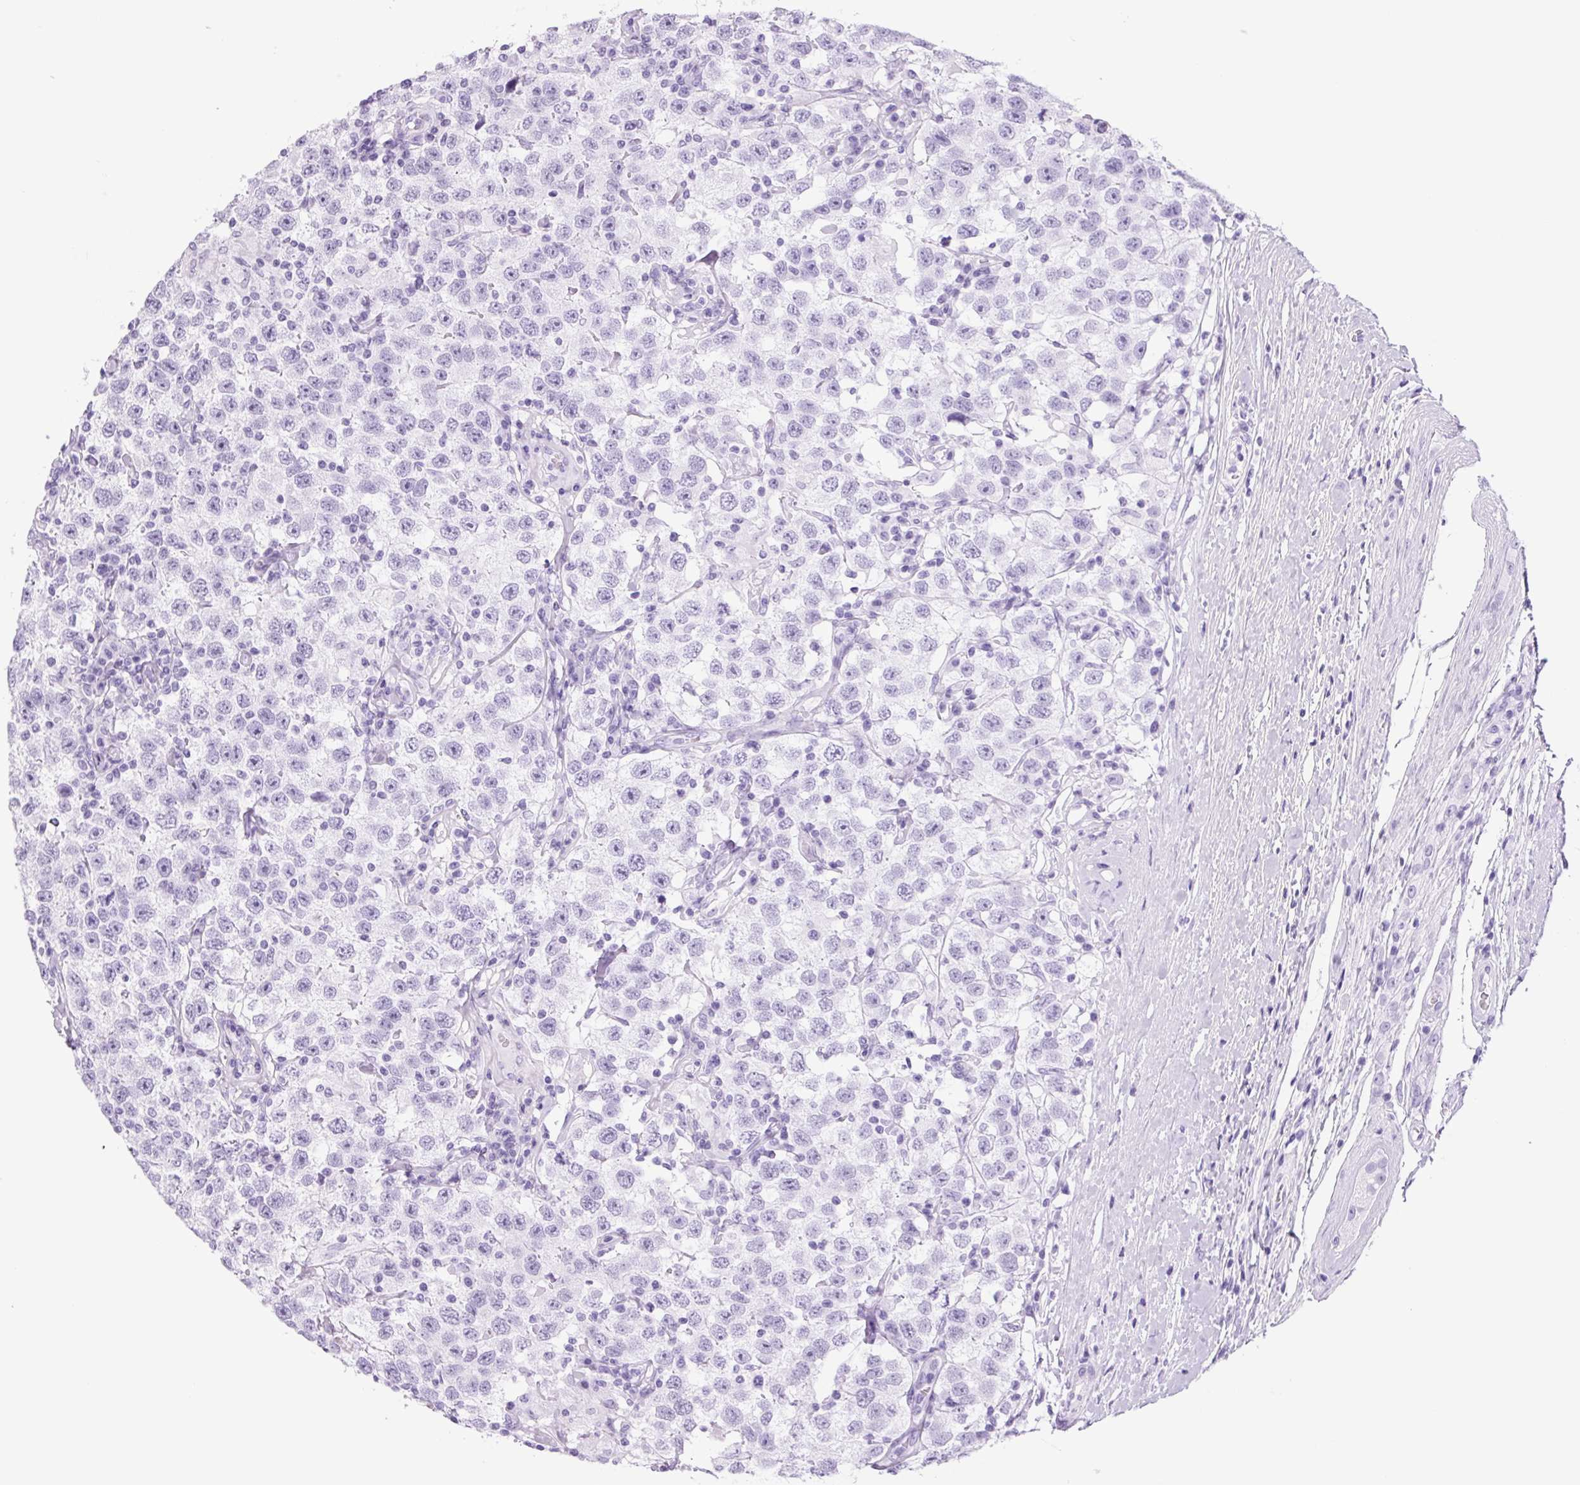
{"staining": {"intensity": "negative", "quantity": "none", "location": "none"}, "tissue": "testis cancer", "cell_type": "Tumor cells", "image_type": "cancer", "snomed": [{"axis": "morphology", "description": "Seminoma, NOS"}, {"axis": "topography", "description": "Testis"}], "caption": "A high-resolution photomicrograph shows IHC staining of testis cancer, which shows no significant expression in tumor cells.", "gene": "PLA2G4A", "patient": {"sex": "male", "age": 41}}